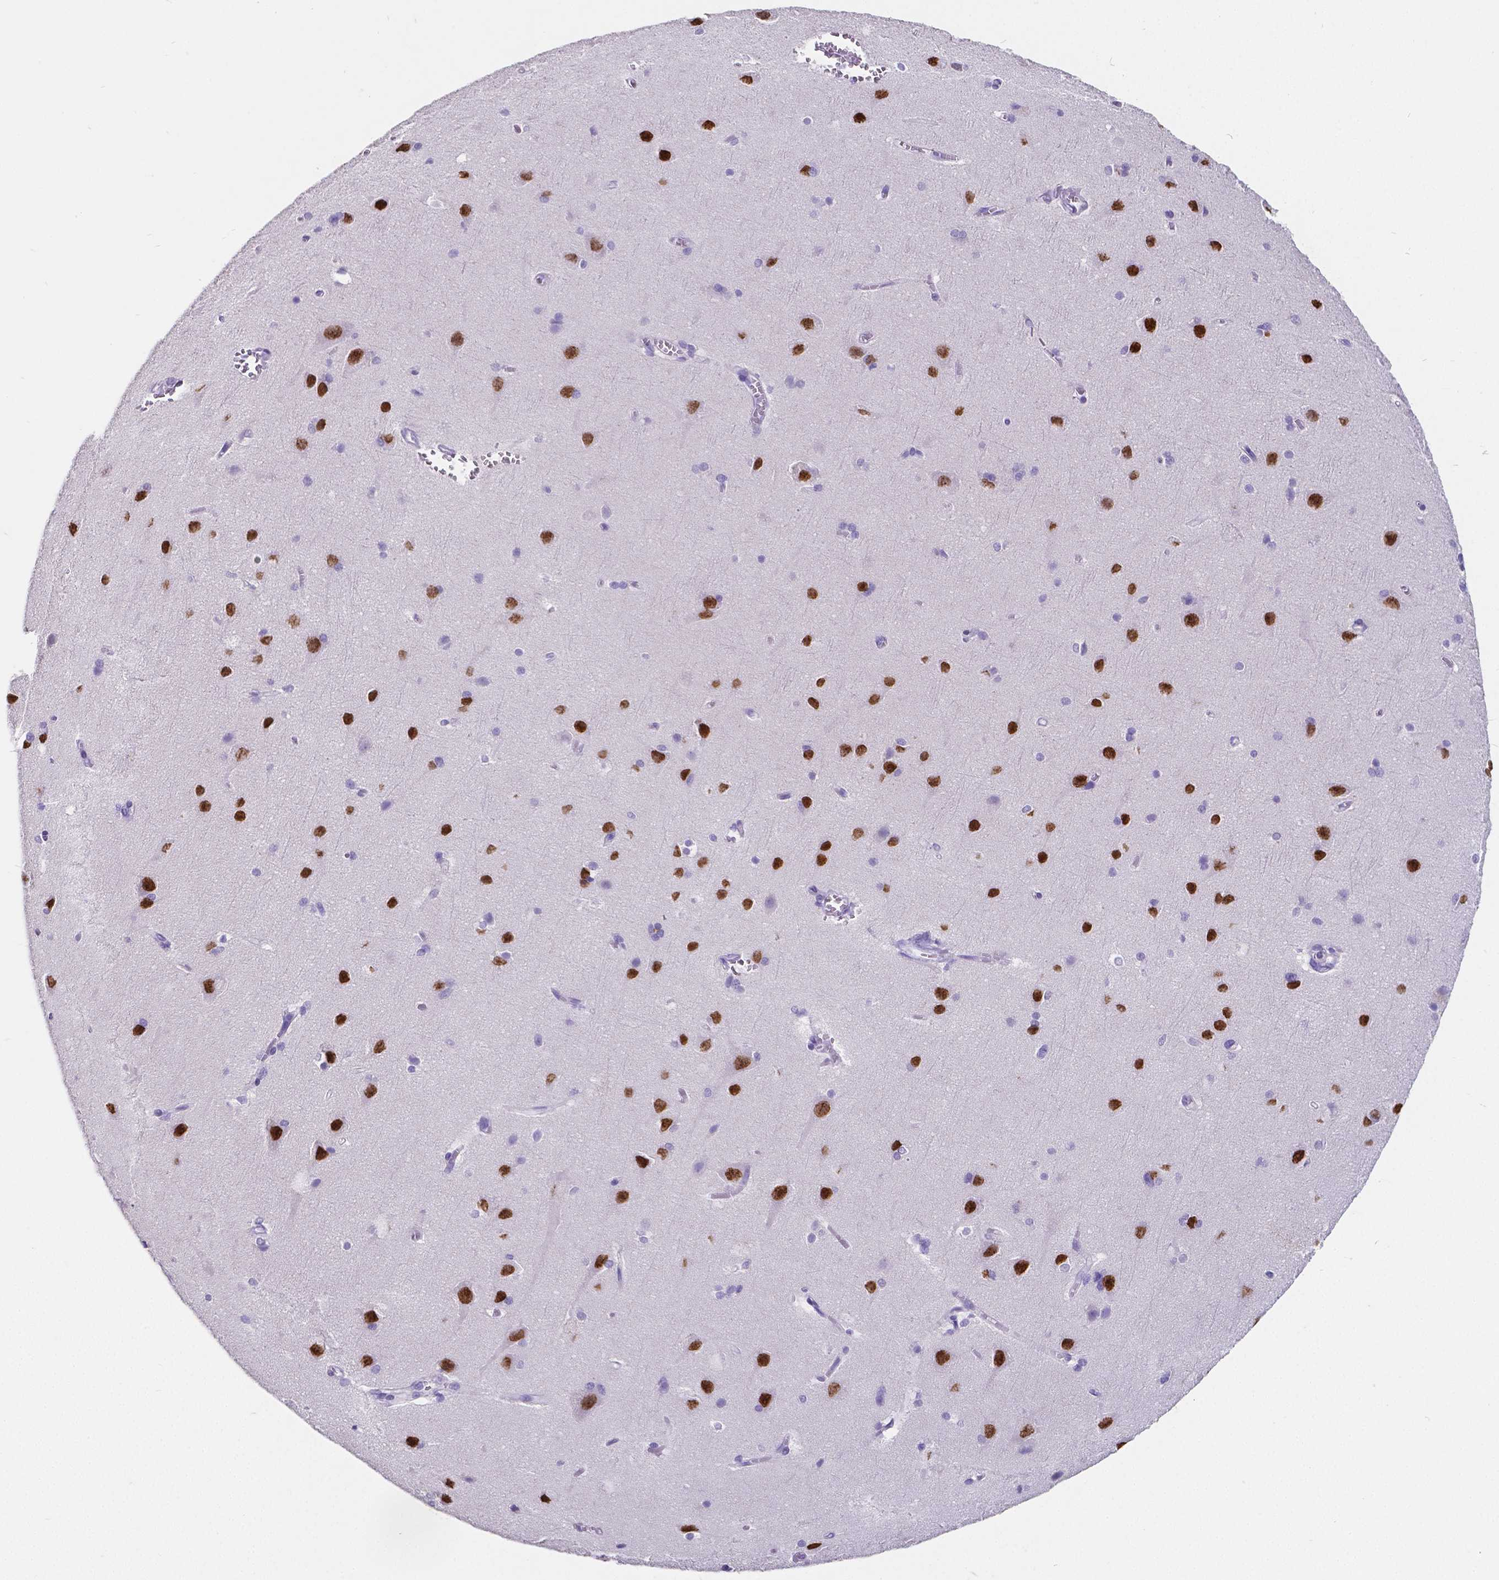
{"staining": {"intensity": "negative", "quantity": "none", "location": "none"}, "tissue": "cerebral cortex", "cell_type": "Endothelial cells", "image_type": "normal", "snomed": [{"axis": "morphology", "description": "Normal tissue, NOS"}, {"axis": "topography", "description": "Cerebral cortex"}], "caption": "Histopathology image shows no protein staining in endothelial cells of benign cerebral cortex.", "gene": "SATB2", "patient": {"sex": "male", "age": 37}}